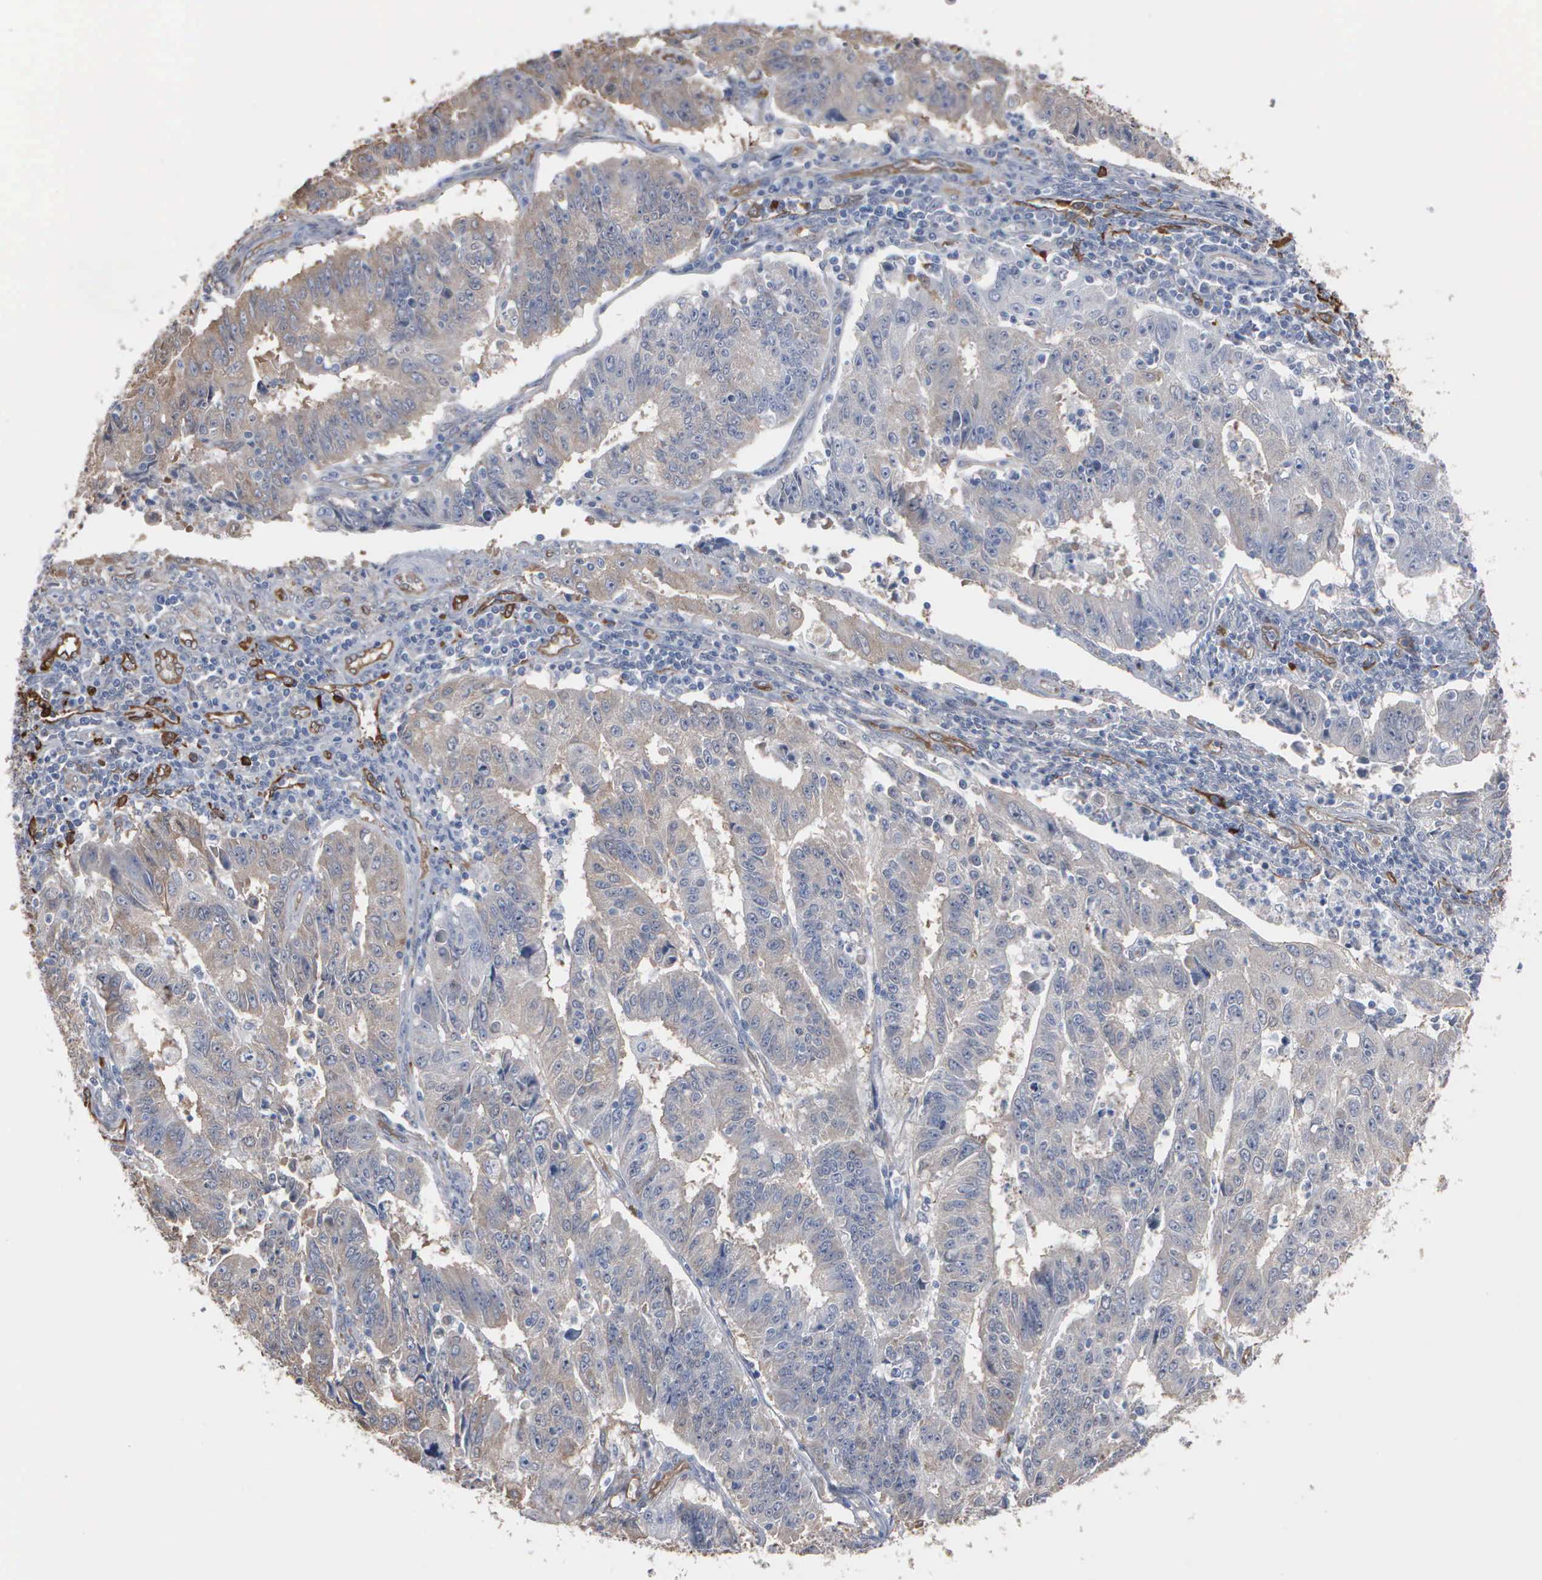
{"staining": {"intensity": "weak", "quantity": ">75%", "location": "cytoplasmic/membranous"}, "tissue": "endometrial cancer", "cell_type": "Tumor cells", "image_type": "cancer", "snomed": [{"axis": "morphology", "description": "Adenocarcinoma, NOS"}, {"axis": "topography", "description": "Endometrium"}], "caption": "A brown stain highlights weak cytoplasmic/membranous expression of a protein in adenocarcinoma (endometrial) tumor cells. The staining is performed using DAB brown chromogen to label protein expression. The nuclei are counter-stained blue using hematoxylin.", "gene": "FSCN1", "patient": {"sex": "female", "age": 42}}